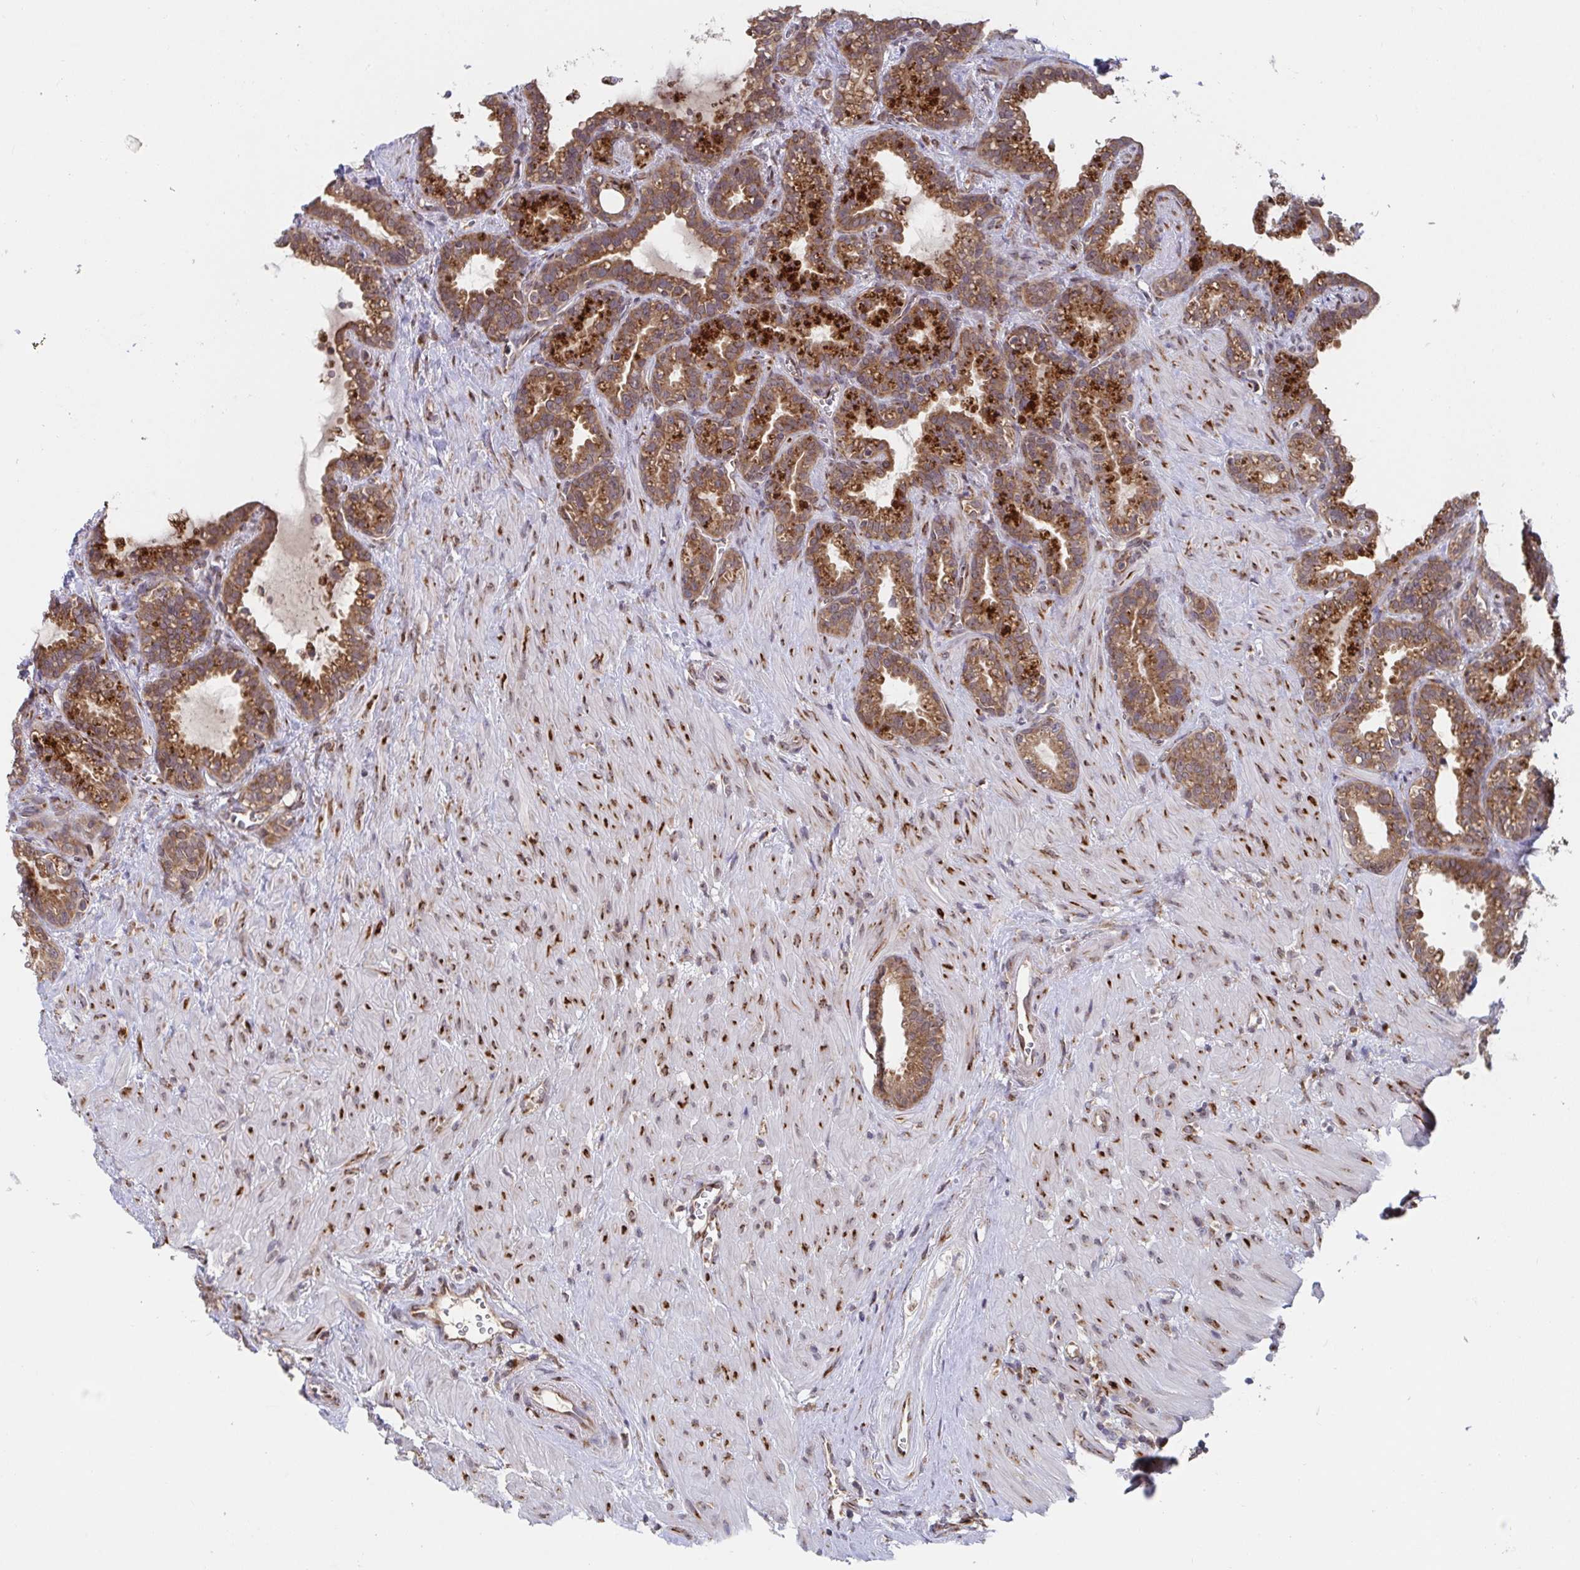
{"staining": {"intensity": "moderate", "quantity": ">75%", "location": "cytoplasmic/membranous"}, "tissue": "seminal vesicle", "cell_type": "Glandular cells", "image_type": "normal", "snomed": [{"axis": "morphology", "description": "Normal tissue, NOS"}, {"axis": "topography", "description": "Seminal veicle"}], "caption": "The micrograph demonstrates immunohistochemical staining of normal seminal vesicle. There is moderate cytoplasmic/membranous expression is present in approximately >75% of glandular cells. The staining was performed using DAB (3,3'-diaminobenzidine), with brown indicating positive protein expression. Nuclei are stained blue with hematoxylin.", "gene": "ATP5MJ", "patient": {"sex": "male", "age": 76}}